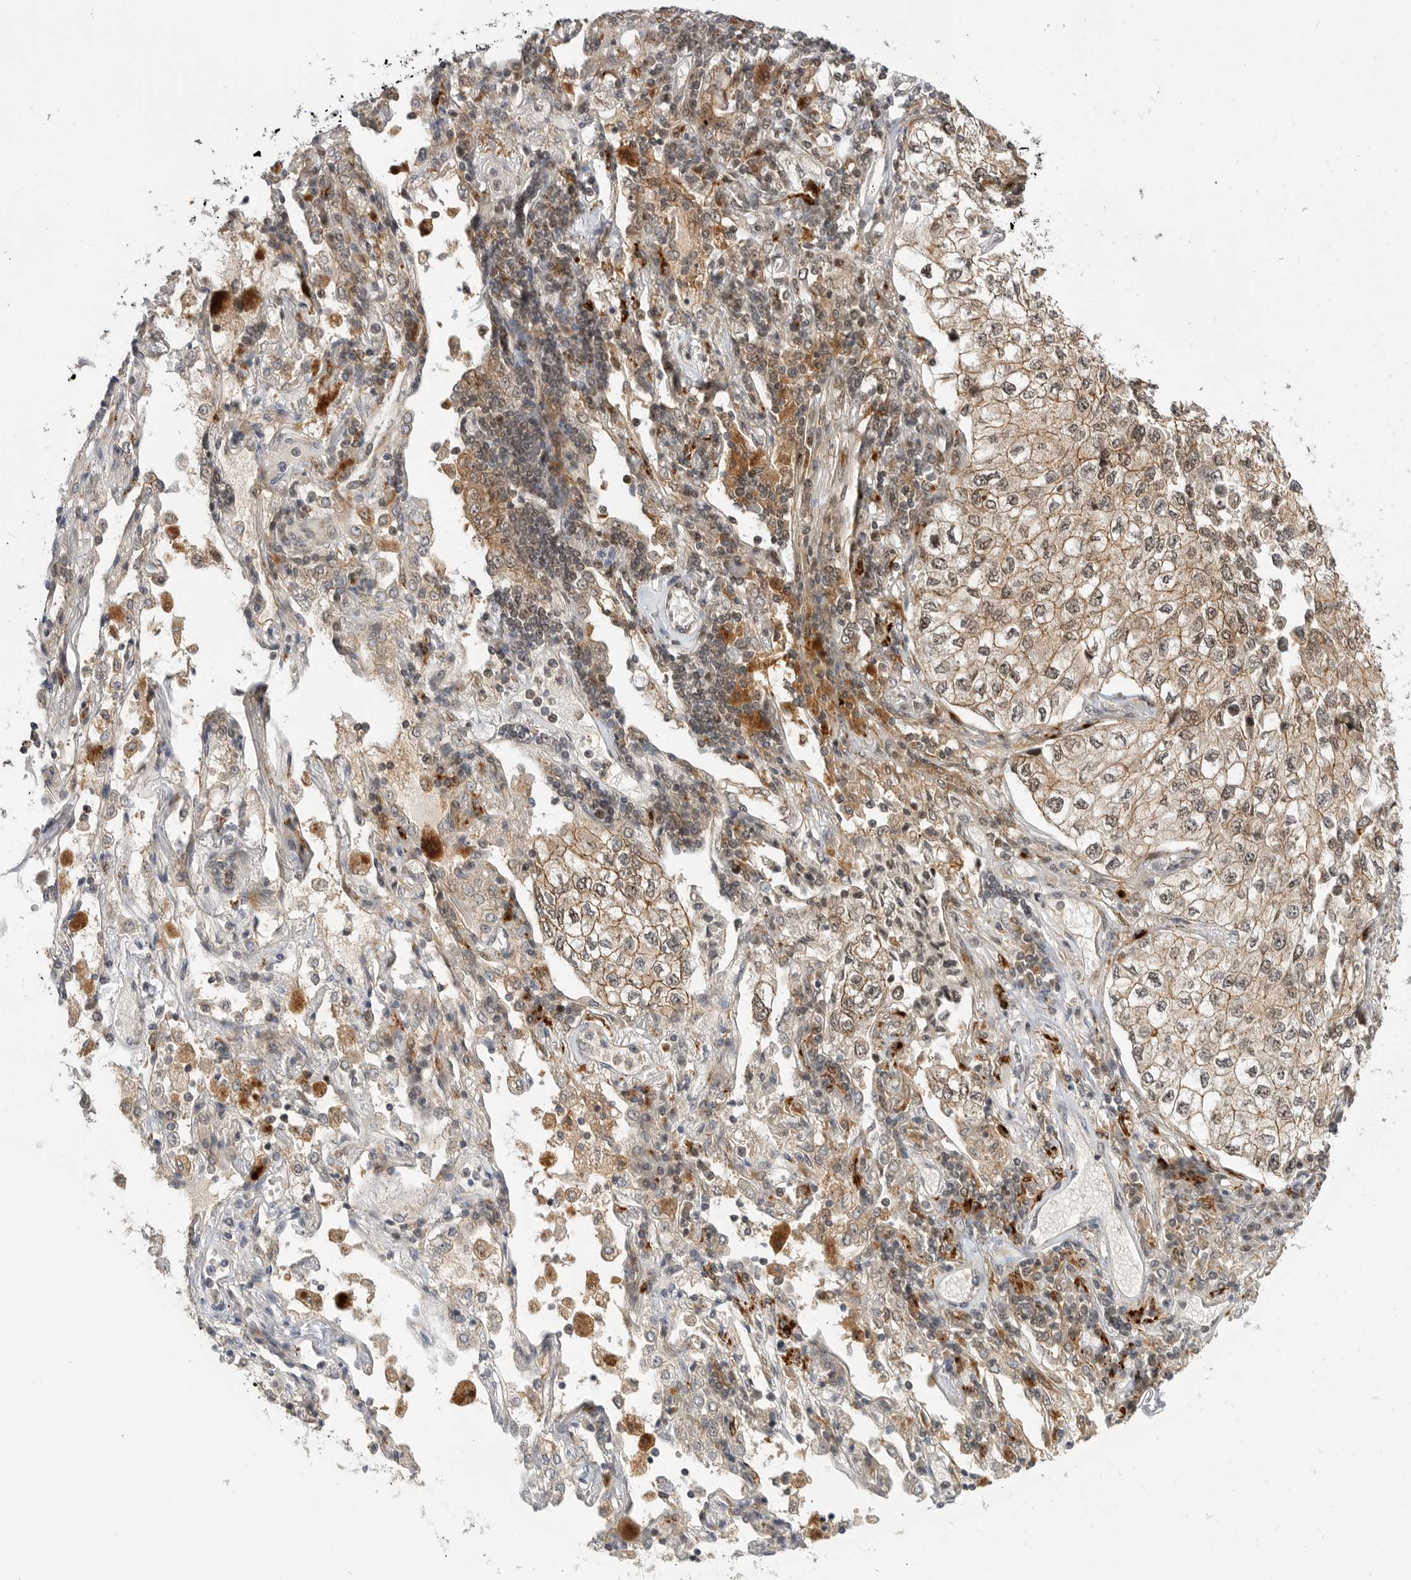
{"staining": {"intensity": "moderate", "quantity": ">75%", "location": "cytoplasmic/membranous"}, "tissue": "lung cancer", "cell_type": "Tumor cells", "image_type": "cancer", "snomed": [{"axis": "morphology", "description": "Adenocarcinoma, NOS"}, {"axis": "topography", "description": "Lung"}], "caption": "A micrograph showing moderate cytoplasmic/membranous positivity in approximately >75% of tumor cells in adenocarcinoma (lung), as visualized by brown immunohistochemical staining.", "gene": "CSNK1G3", "patient": {"sex": "male", "age": 63}}